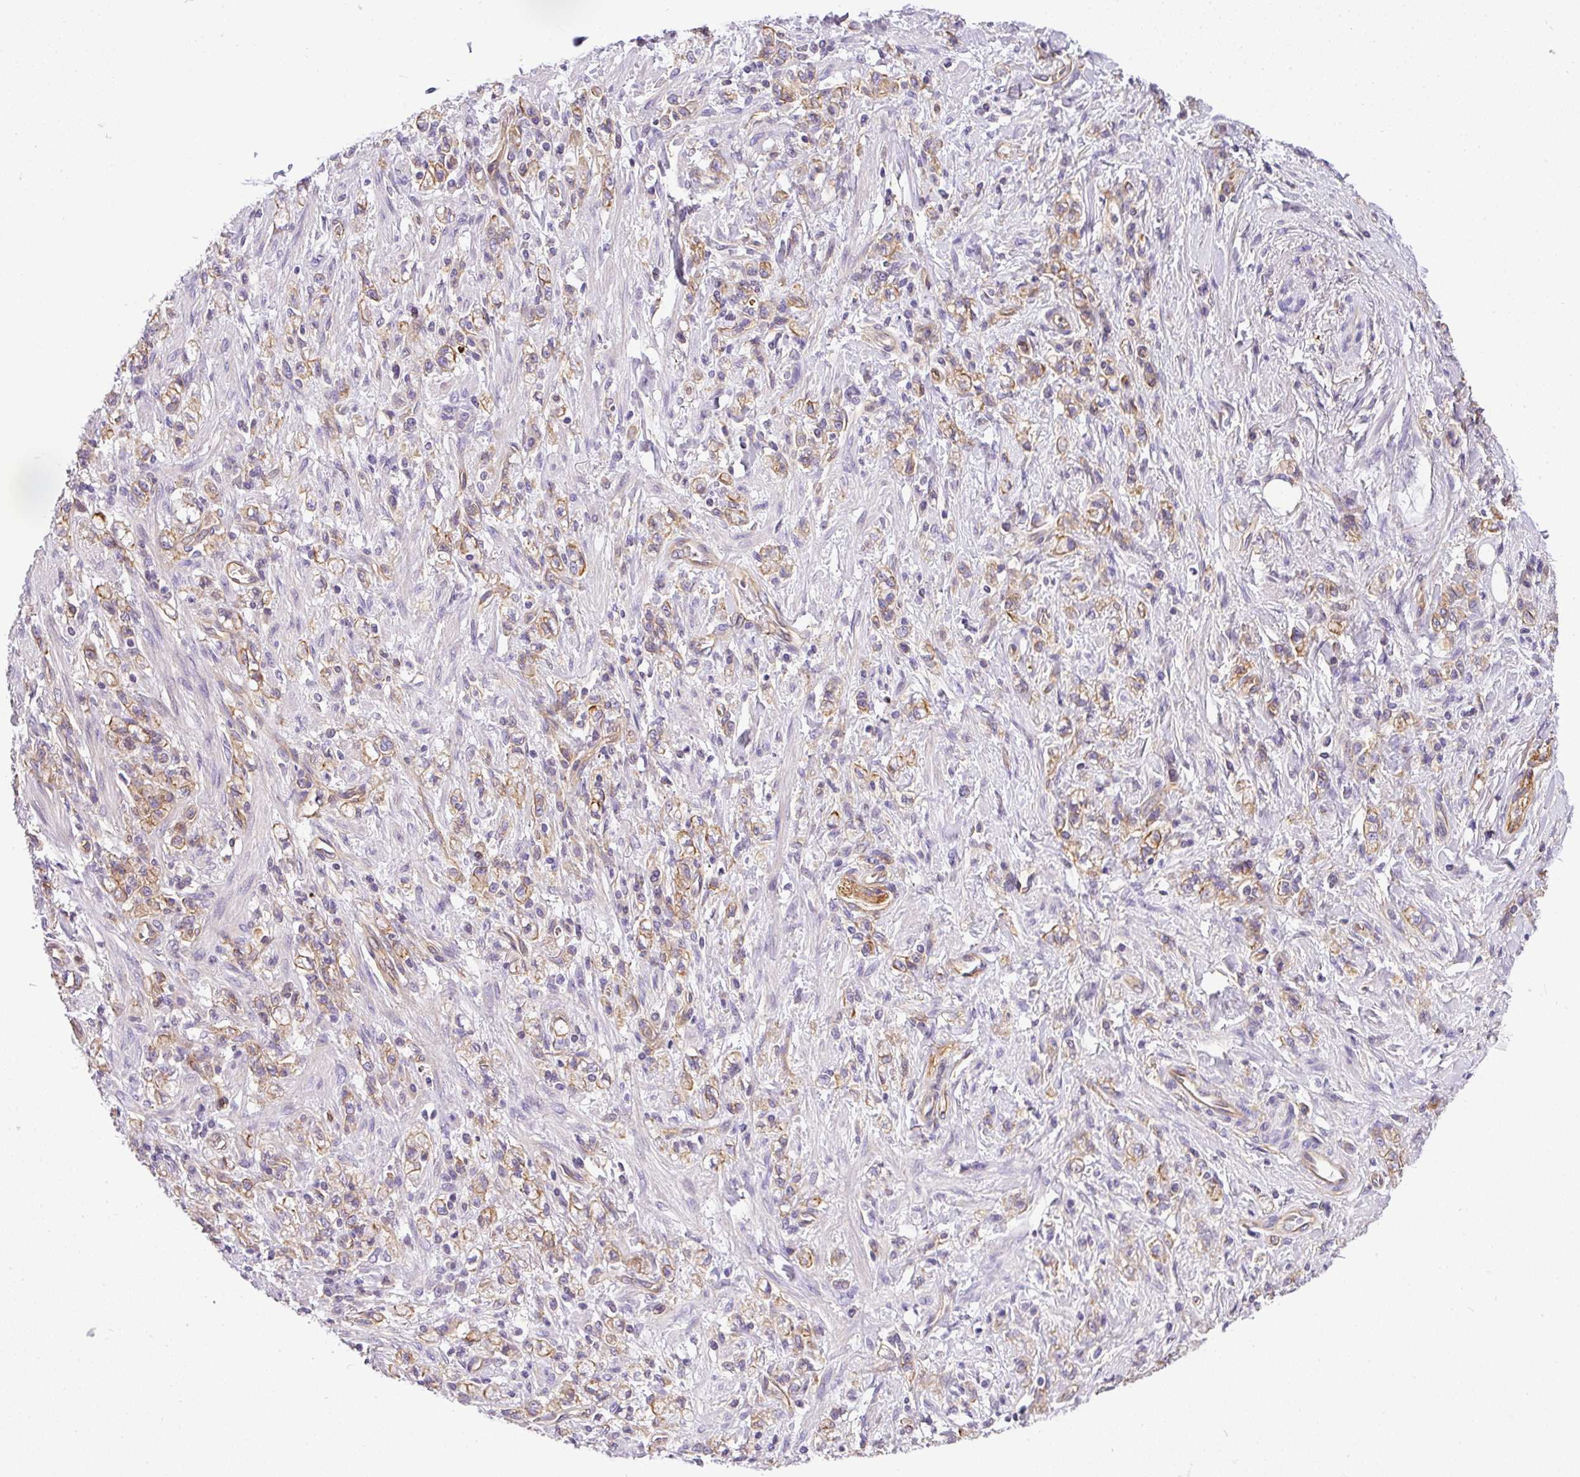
{"staining": {"intensity": "moderate", "quantity": "25%-75%", "location": "cytoplasmic/membranous"}, "tissue": "stomach cancer", "cell_type": "Tumor cells", "image_type": "cancer", "snomed": [{"axis": "morphology", "description": "Adenocarcinoma, NOS"}, {"axis": "topography", "description": "Stomach"}], "caption": "Immunohistochemistry (IHC) of human stomach cancer shows medium levels of moderate cytoplasmic/membranous expression in approximately 25%-75% of tumor cells.", "gene": "OR11H4", "patient": {"sex": "male", "age": 77}}